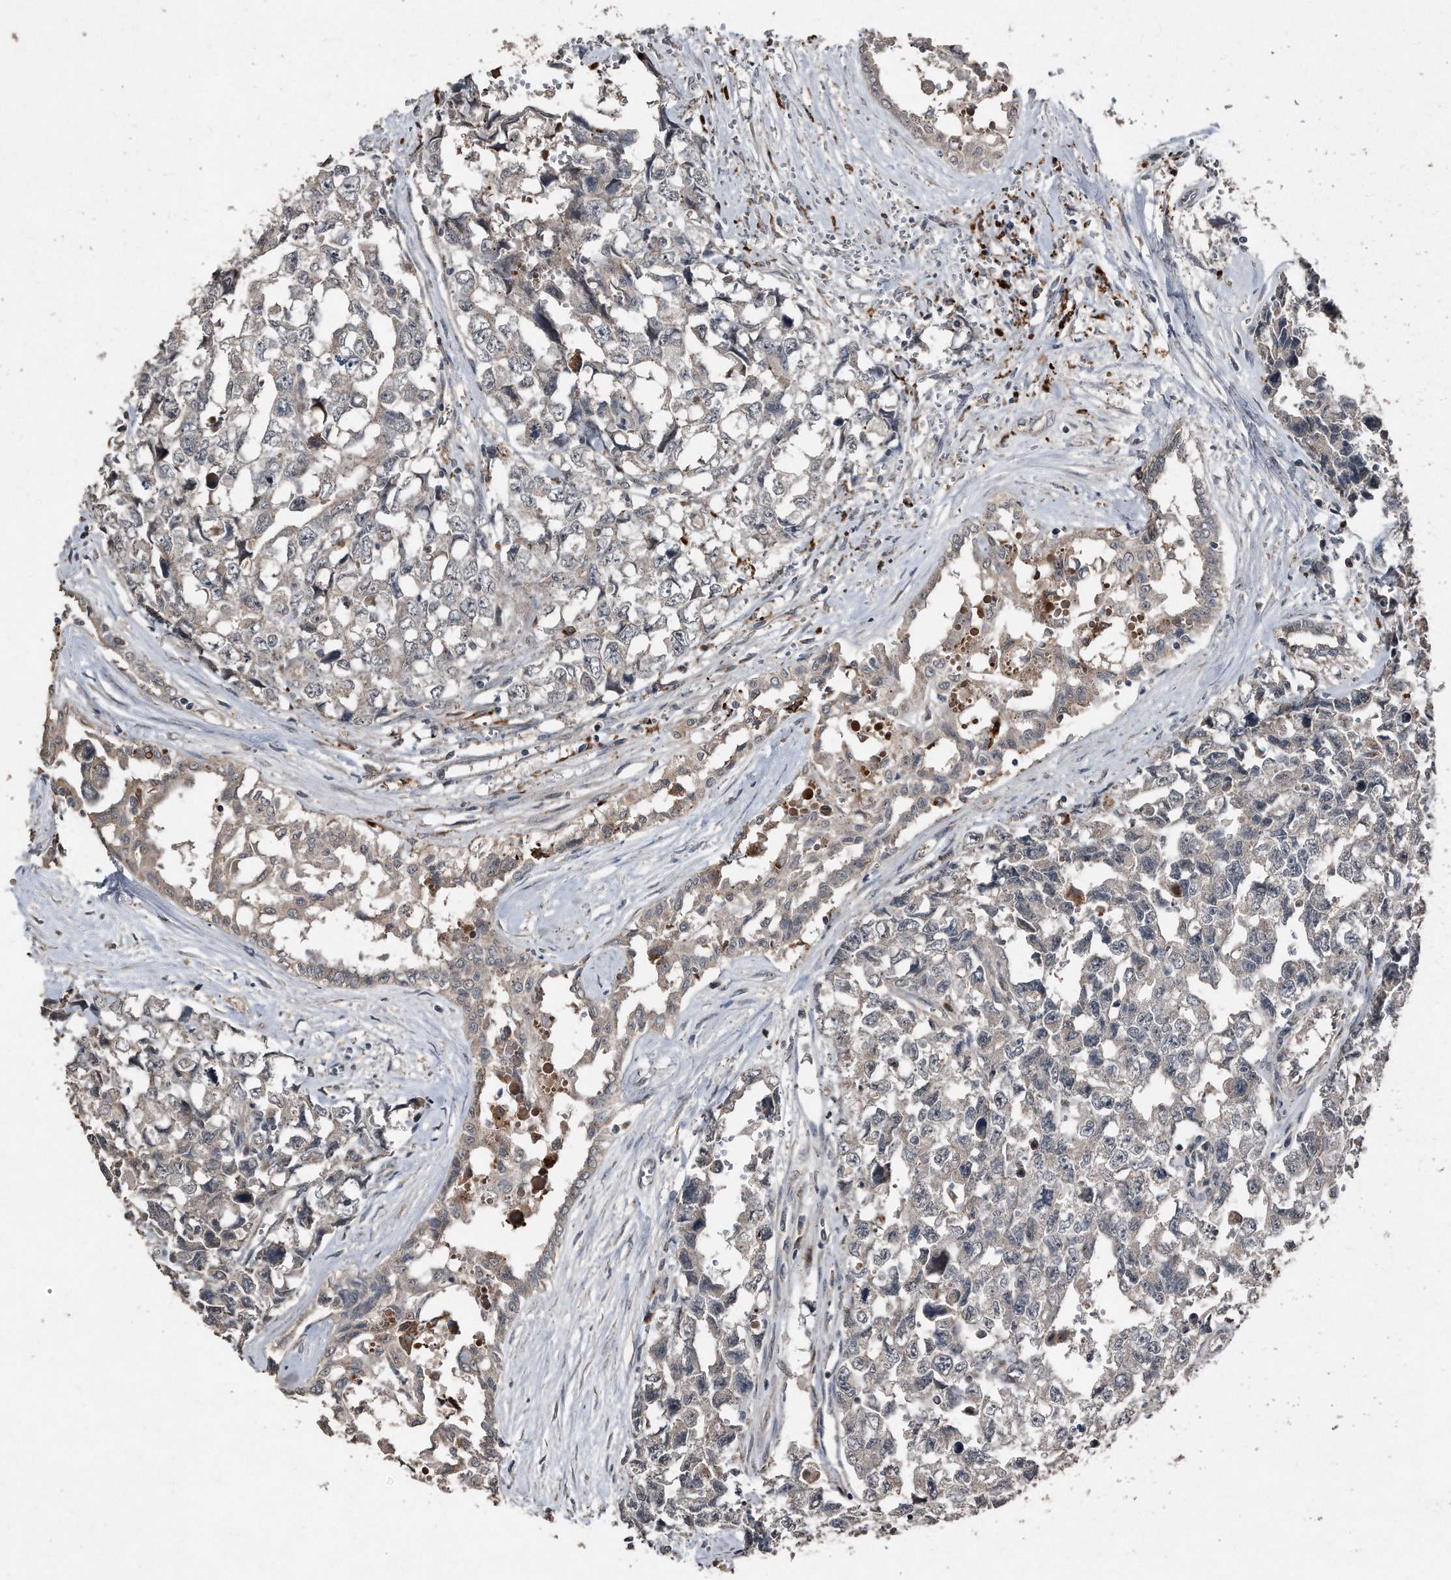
{"staining": {"intensity": "negative", "quantity": "none", "location": "none"}, "tissue": "testis cancer", "cell_type": "Tumor cells", "image_type": "cancer", "snomed": [{"axis": "morphology", "description": "Carcinoma, Embryonal, NOS"}, {"axis": "topography", "description": "Testis"}], "caption": "This is an immunohistochemistry (IHC) micrograph of testis cancer (embryonal carcinoma). There is no expression in tumor cells.", "gene": "ANKRD10", "patient": {"sex": "male", "age": 31}}